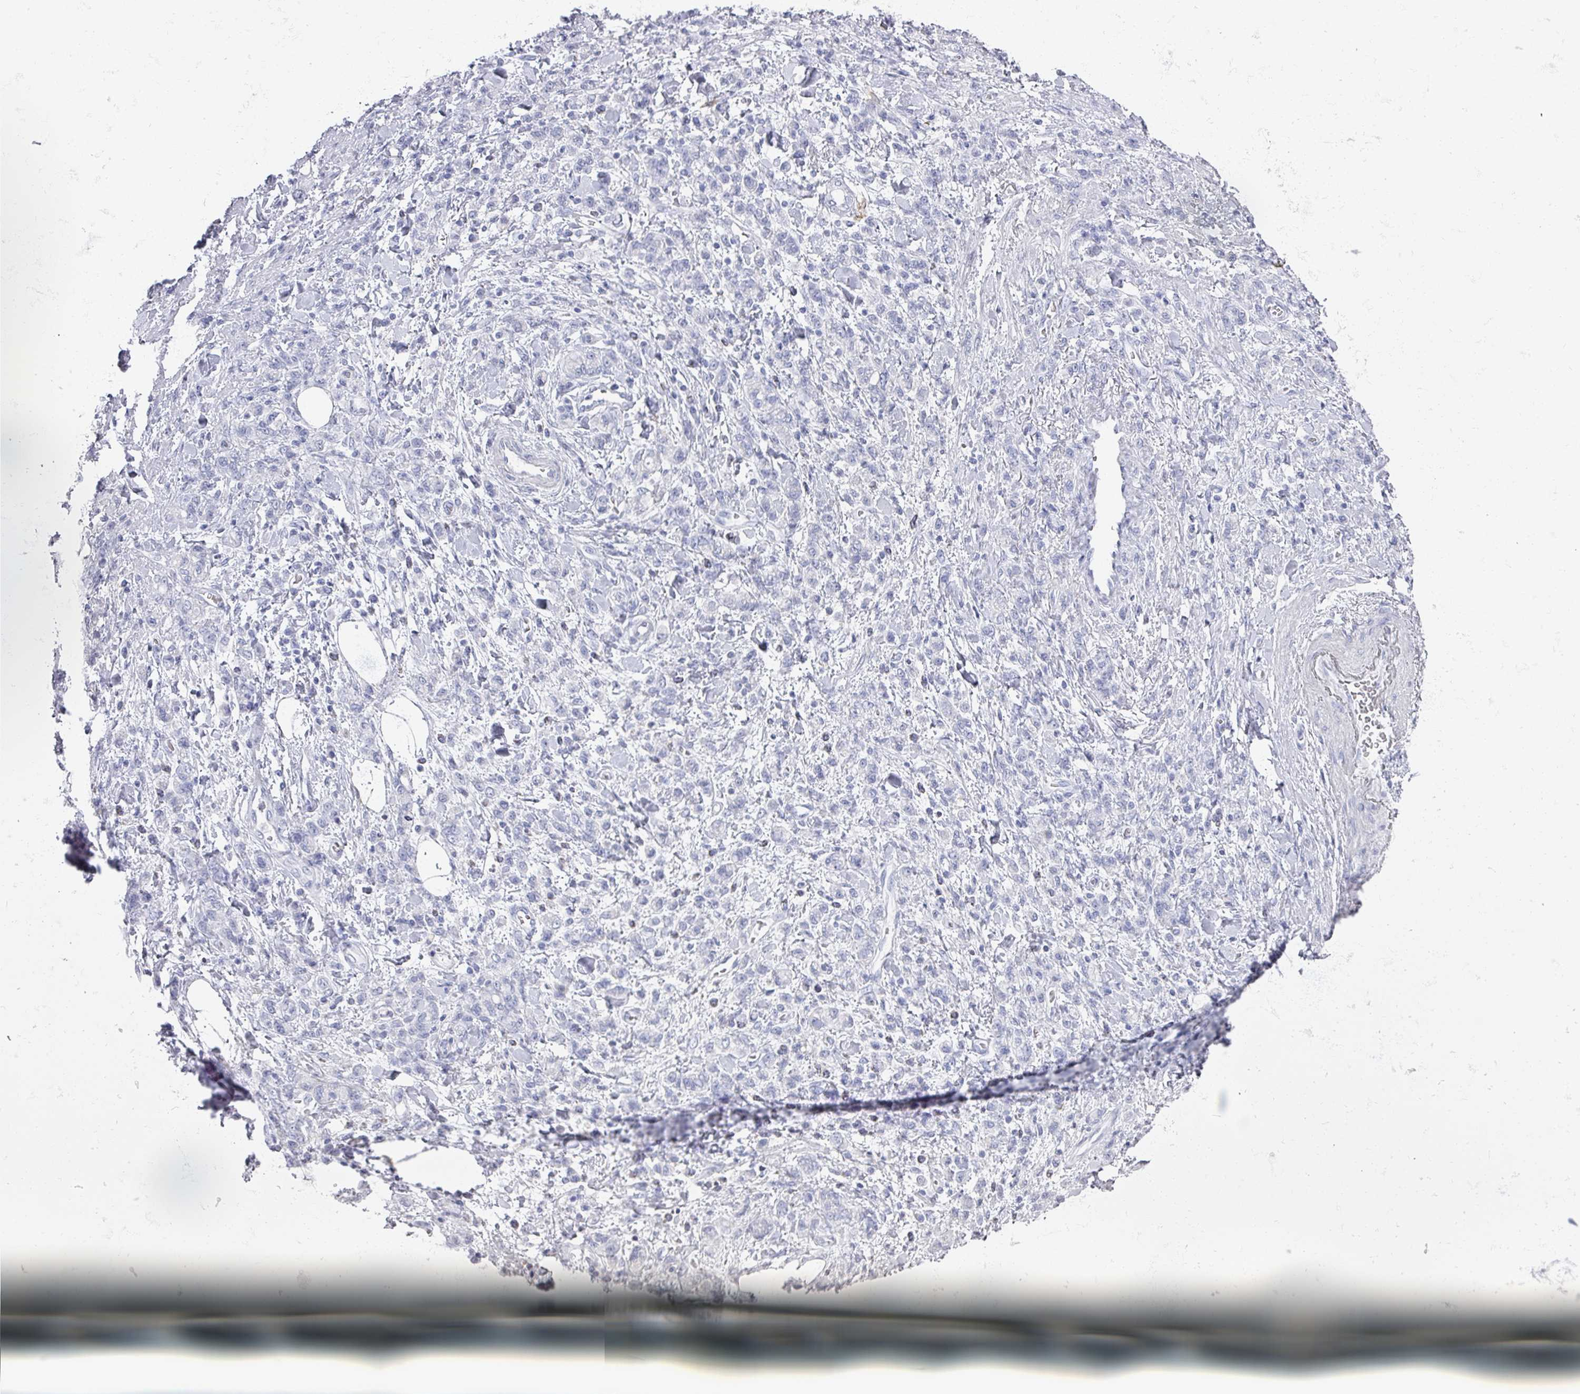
{"staining": {"intensity": "negative", "quantity": "none", "location": "none"}, "tissue": "stomach cancer", "cell_type": "Tumor cells", "image_type": "cancer", "snomed": [{"axis": "morphology", "description": "Adenocarcinoma, NOS"}, {"axis": "topography", "description": "Stomach"}], "caption": "This is an immunohistochemistry (IHC) image of human adenocarcinoma (stomach). There is no positivity in tumor cells.", "gene": "OMG", "patient": {"sex": "male", "age": 77}}